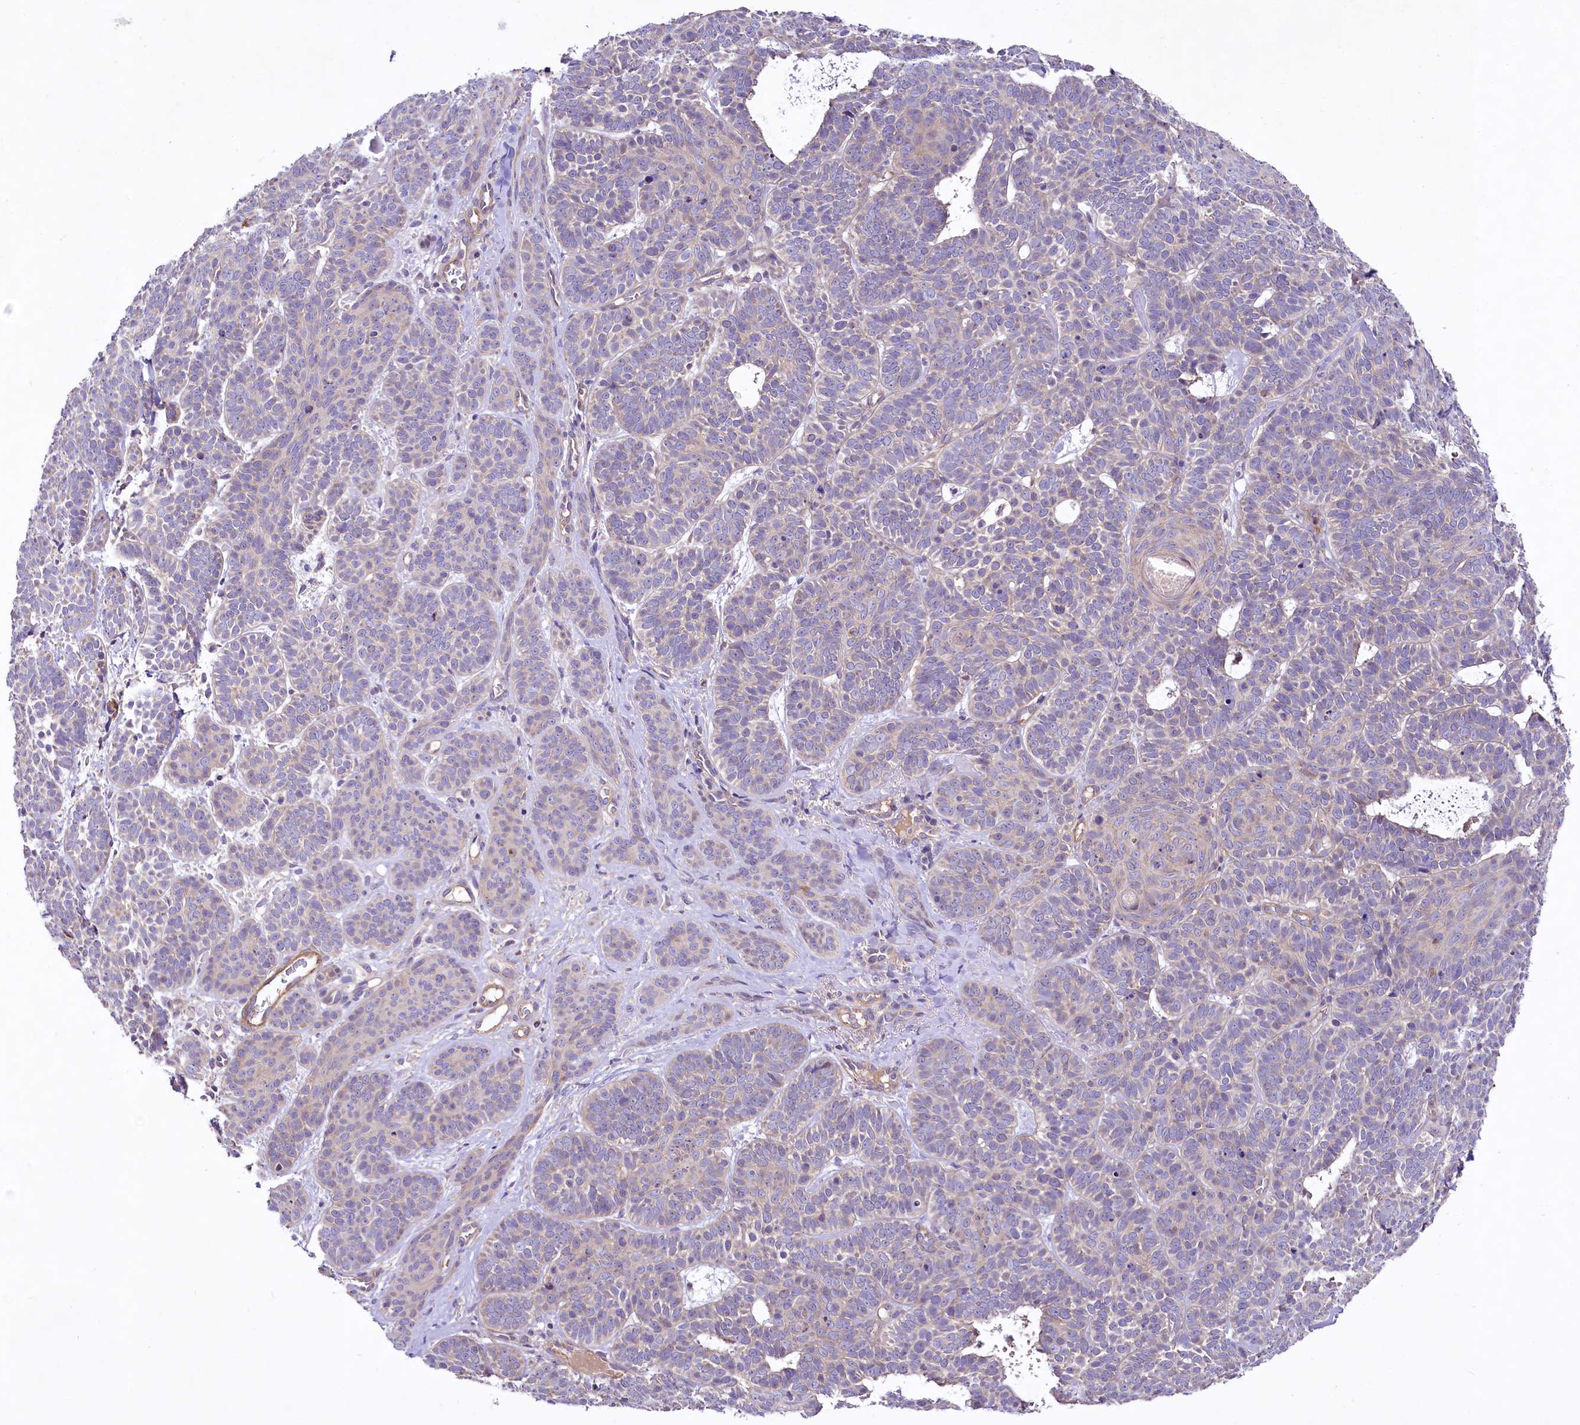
{"staining": {"intensity": "negative", "quantity": "none", "location": "none"}, "tissue": "skin cancer", "cell_type": "Tumor cells", "image_type": "cancer", "snomed": [{"axis": "morphology", "description": "Basal cell carcinoma"}, {"axis": "topography", "description": "Skin"}], "caption": "Tumor cells are negative for protein expression in human basal cell carcinoma (skin). (DAB immunohistochemistry (IHC) visualized using brightfield microscopy, high magnification).", "gene": "VPS11", "patient": {"sex": "male", "age": 85}}